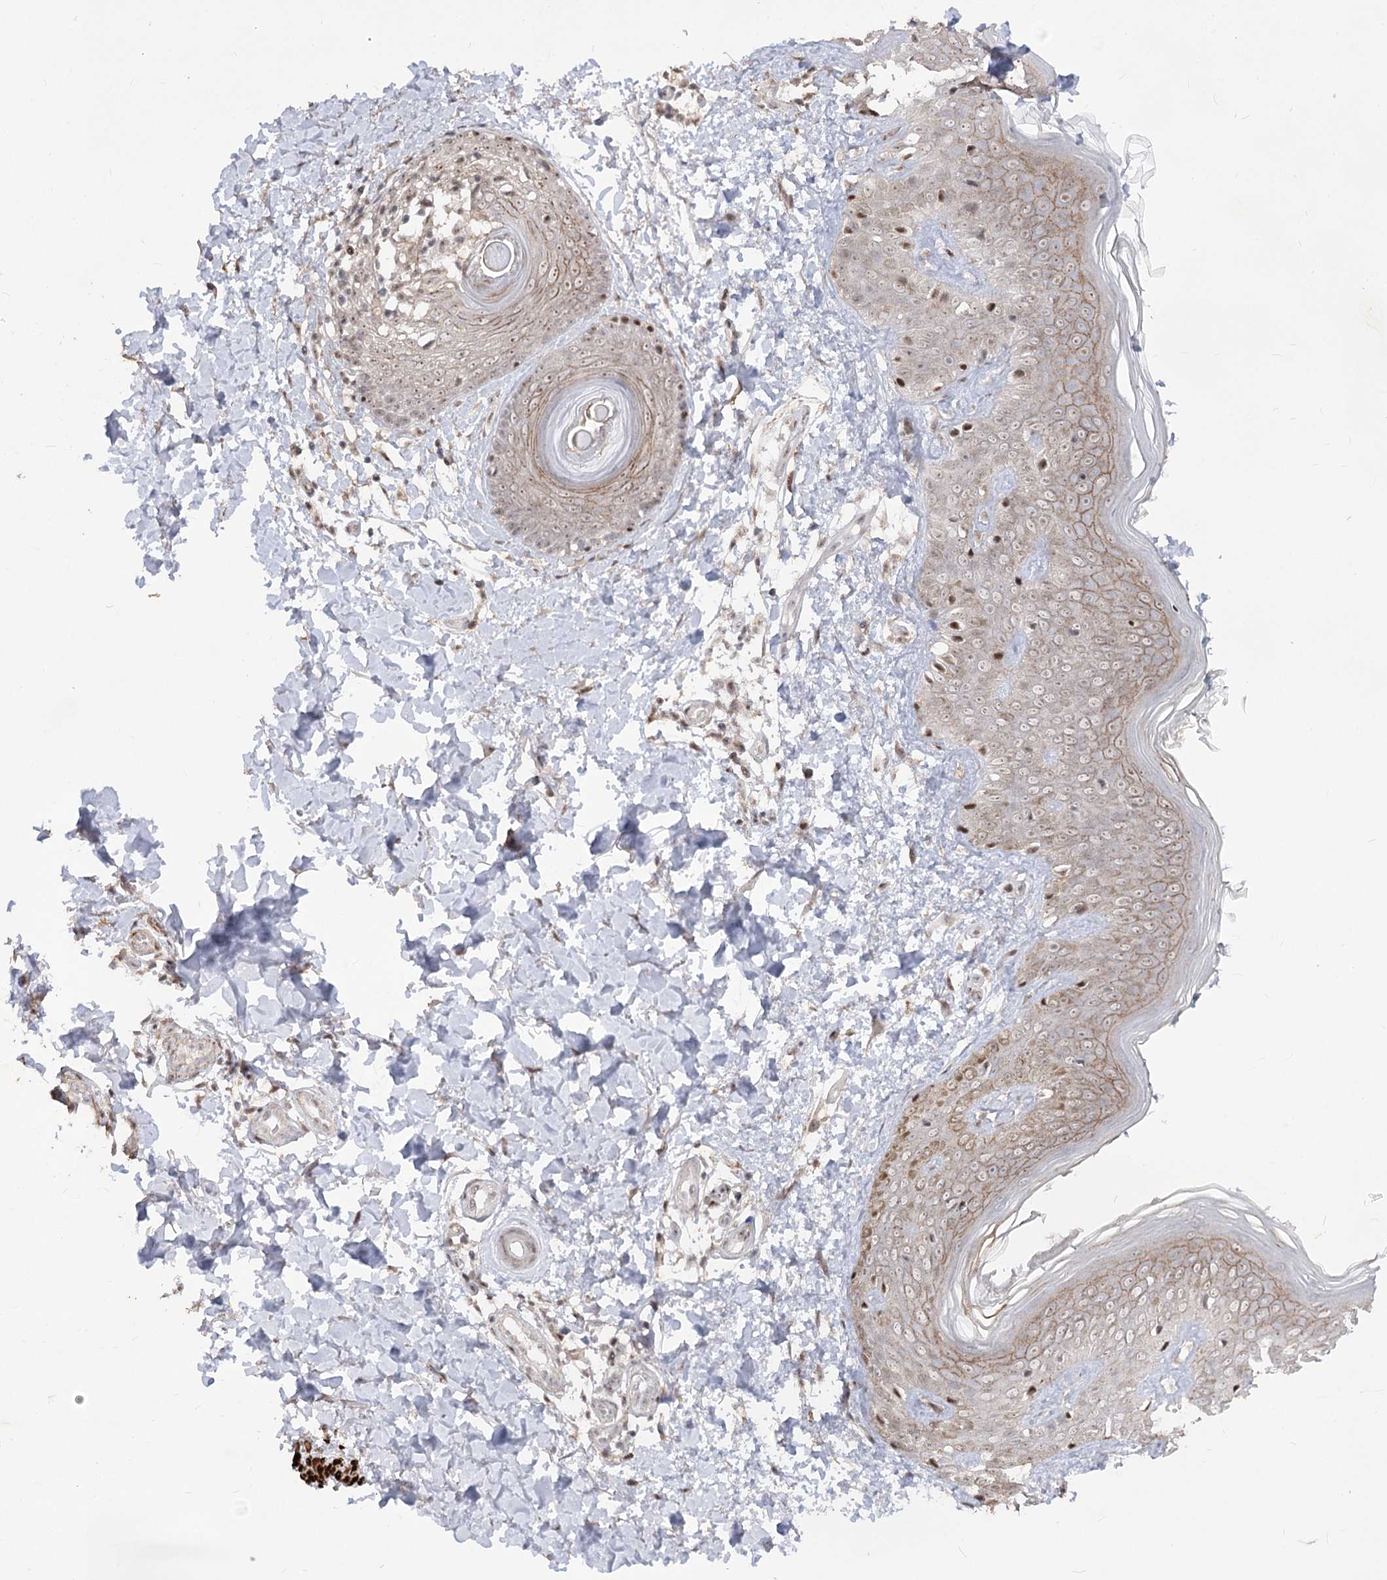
{"staining": {"intensity": "weak", "quantity": ">75%", "location": "cytoplasmic/membranous,nuclear"}, "tissue": "skin", "cell_type": "Fibroblasts", "image_type": "normal", "snomed": [{"axis": "morphology", "description": "Normal tissue, NOS"}, {"axis": "topography", "description": "Skin"}], "caption": "A brown stain labels weak cytoplasmic/membranous,nuclear positivity of a protein in fibroblasts of unremarkable skin.", "gene": "ZSCAN23", "patient": {"sex": "male", "age": 37}}